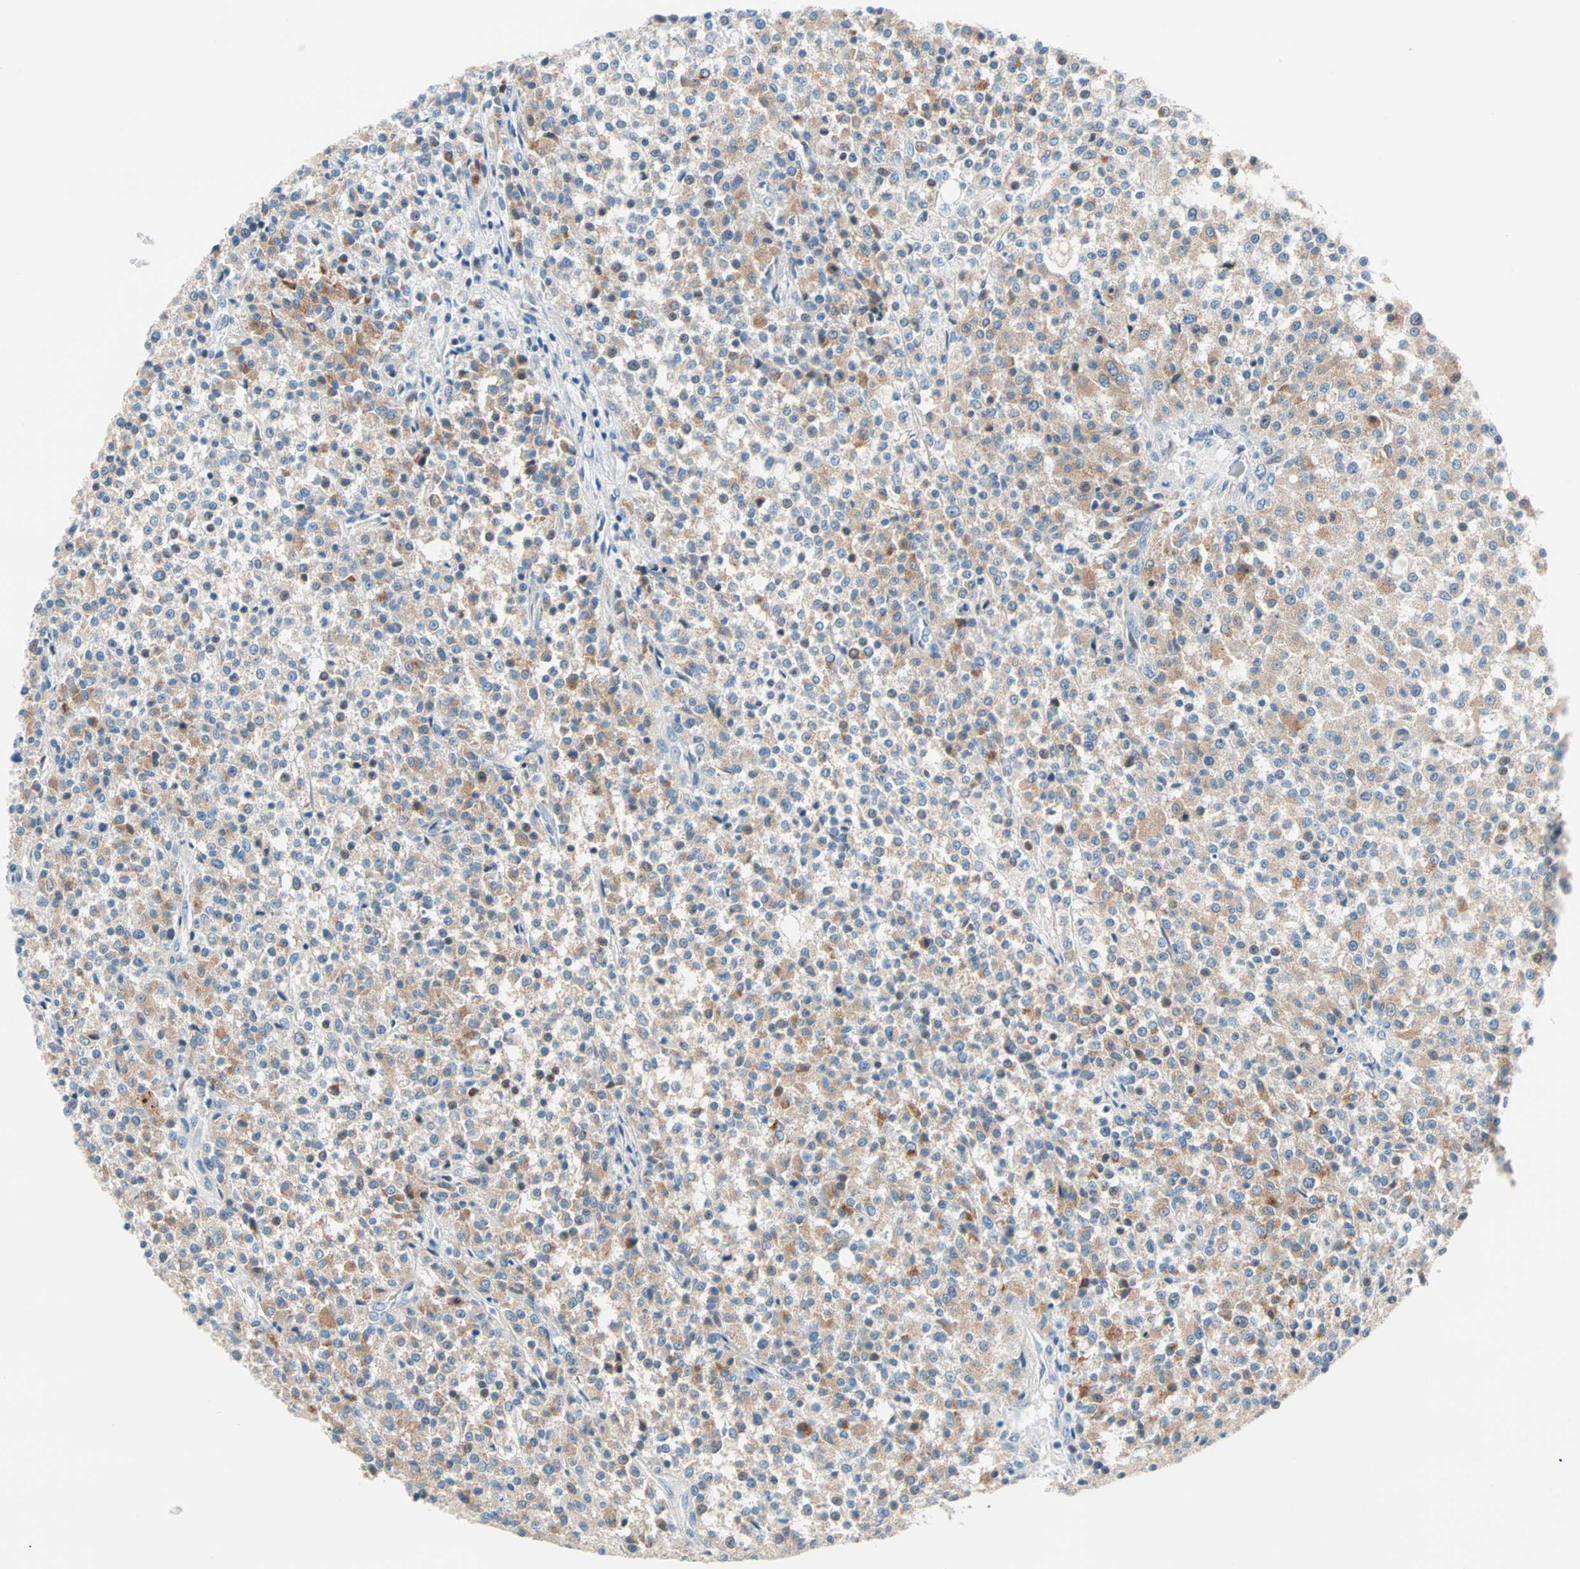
{"staining": {"intensity": "moderate", "quantity": "25%-75%", "location": "cytoplasmic/membranous"}, "tissue": "testis cancer", "cell_type": "Tumor cells", "image_type": "cancer", "snomed": [{"axis": "morphology", "description": "Seminoma, NOS"}, {"axis": "topography", "description": "Testis"}], "caption": "Approximately 25%-75% of tumor cells in human testis cancer reveal moderate cytoplasmic/membranous protein staining as visualized by brown immunohistochemical staining.", "gene": "TMEM163", "patient": {"sex": "male", "age": 59}}